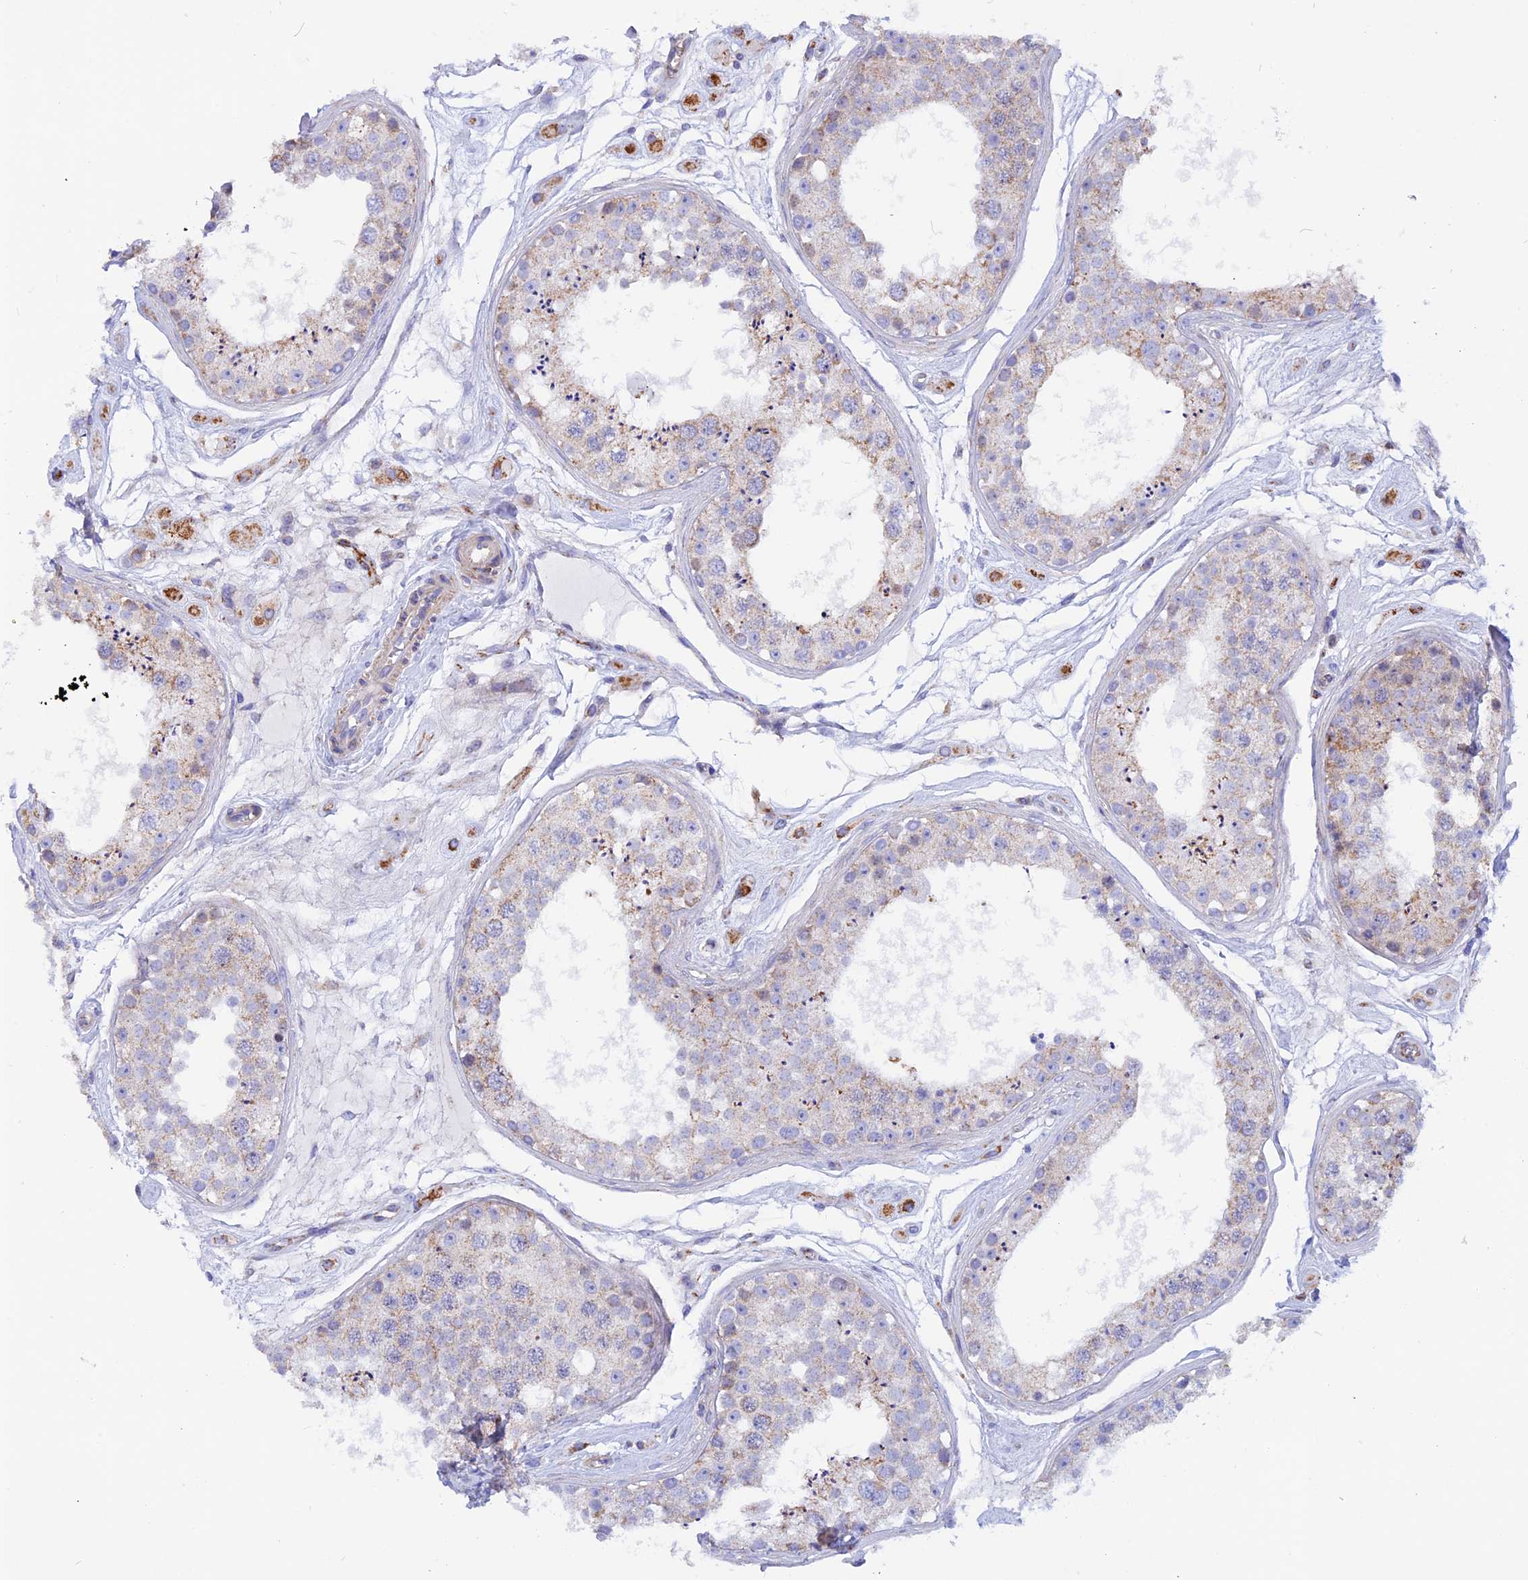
{"staining": {"intensity": "moderate", "quantity": "<25%", "location": "cytoplasmic/membranous"}, "tissue": "testis", "cell_type": "Cells in seminiferous ducts", "image_type": "normal", "snomed": [{"axis": "morphology", "description": "Normal tissue, NOS"}, {"axis": "topography", "description": "Testis"}], "caption": "Immunohistochemistry image of unremarkable testis stained for a protein (brown), which demonstrates low levels of moderate cytoplasmic/membranous staining in approximately <25% of cells in seminiferous ducts.", "gene": "GCDH", "patient": {"sex": "male", "age": 25}}